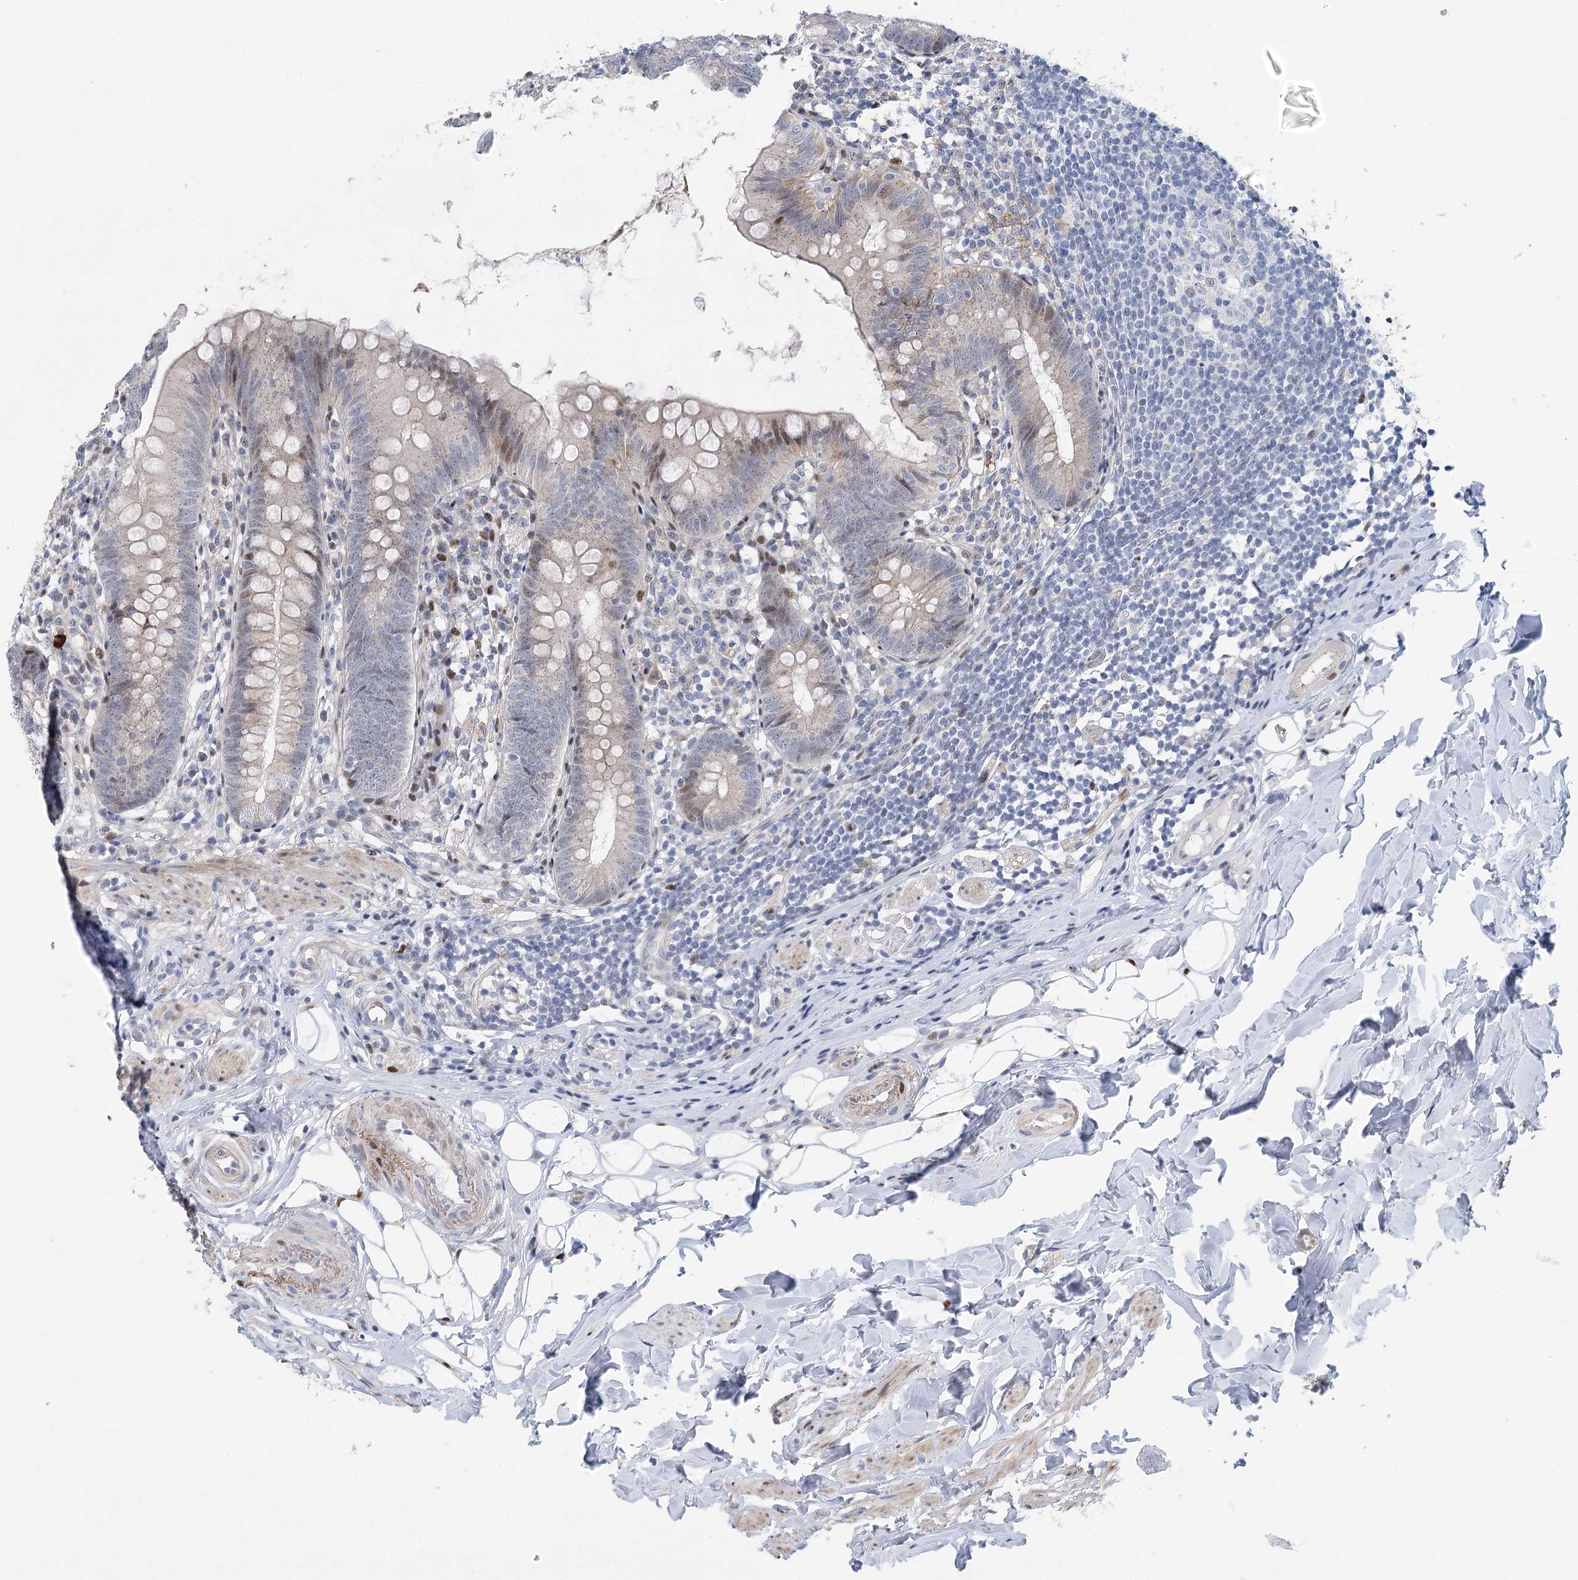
{"staining": {"intensity": "weak", "quantity": "<25%", "location": "cytoplasmic/membranous,nuclear"}, "tissue": "appendix", "cell_type": "Glandular cells", "image_type": "normal", "snomed": [{"axis": "morphology", "description": "Normal tissue, NOS"}, {"axis": "topography", "description": "Appendix"}], "caption": "Appendix was stained to show a protein in brown. There is no significant expression in glandular cells. The staining was performed using DAB to visualize the protein expression in brown, while the nuclei were stained in blue with hematoxylin (Magnification: 20x).", "gene": "CAMTA1", "patient": {"sex": "female", "age": 62}}